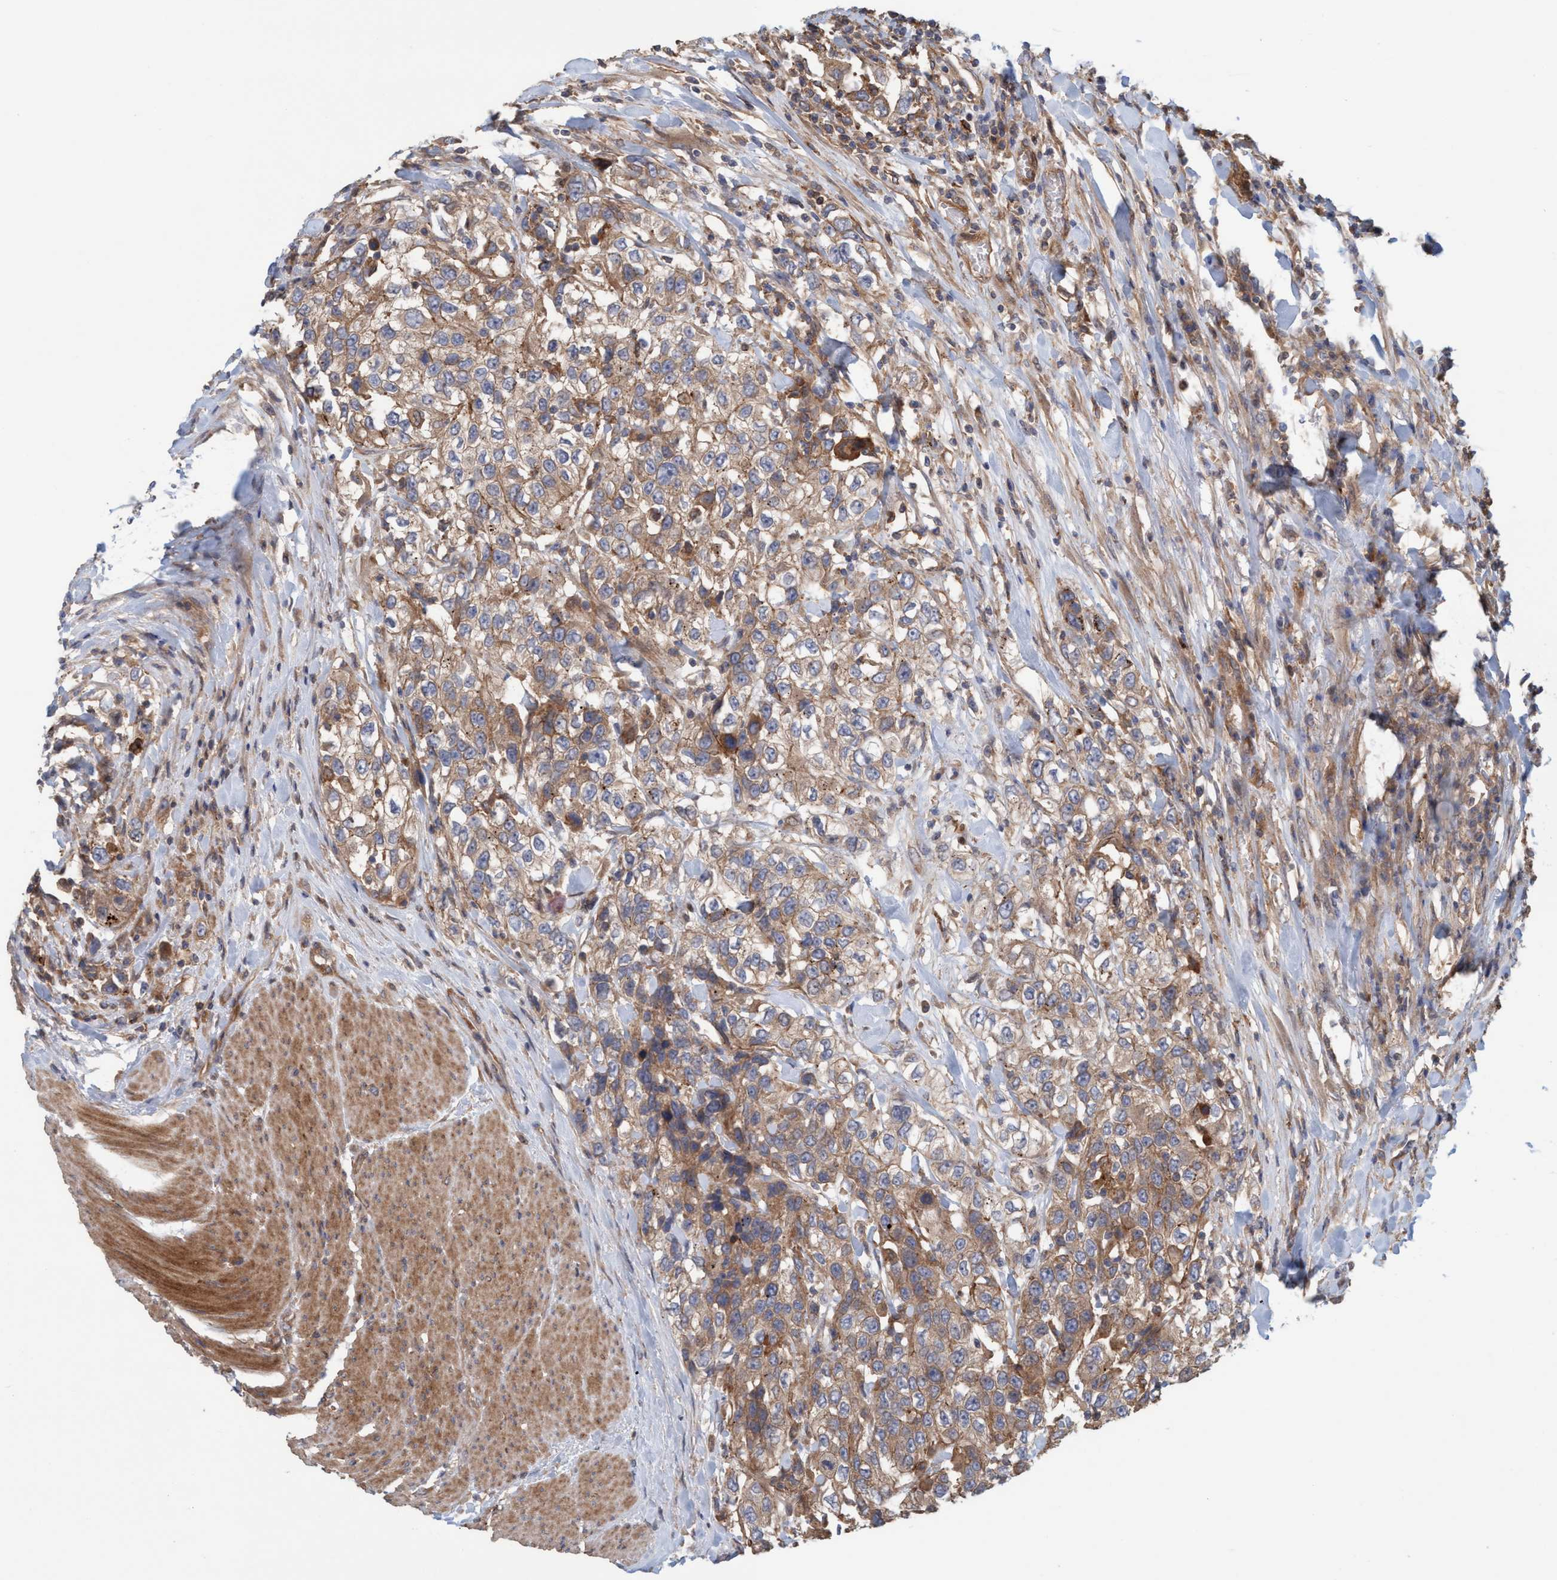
{"staining": {"intensity": "moderate", "quantity": ">75%", "location": "cytoplasmic/membranous"}, "tissue": "urothelial cancer", "cell_type": "Tumor cells", "image_type": "cancer", "snomed": [{"axis": "morphology", "description": "Urothelial carcinoma, High grade"}, {"axis": "topography", "description": "Urinary bladder"}], "caption": "Moderate cytoplasmic/membranous expression is identified in about >75% of tumor cells in urothelial cancer. (DAB (3,3'-diaminobenzidine) IHC, brown staining for protein, blue staining for nuclei).", "gene": "SPECC1", "patient": {"sex": "female", "age": 80}}